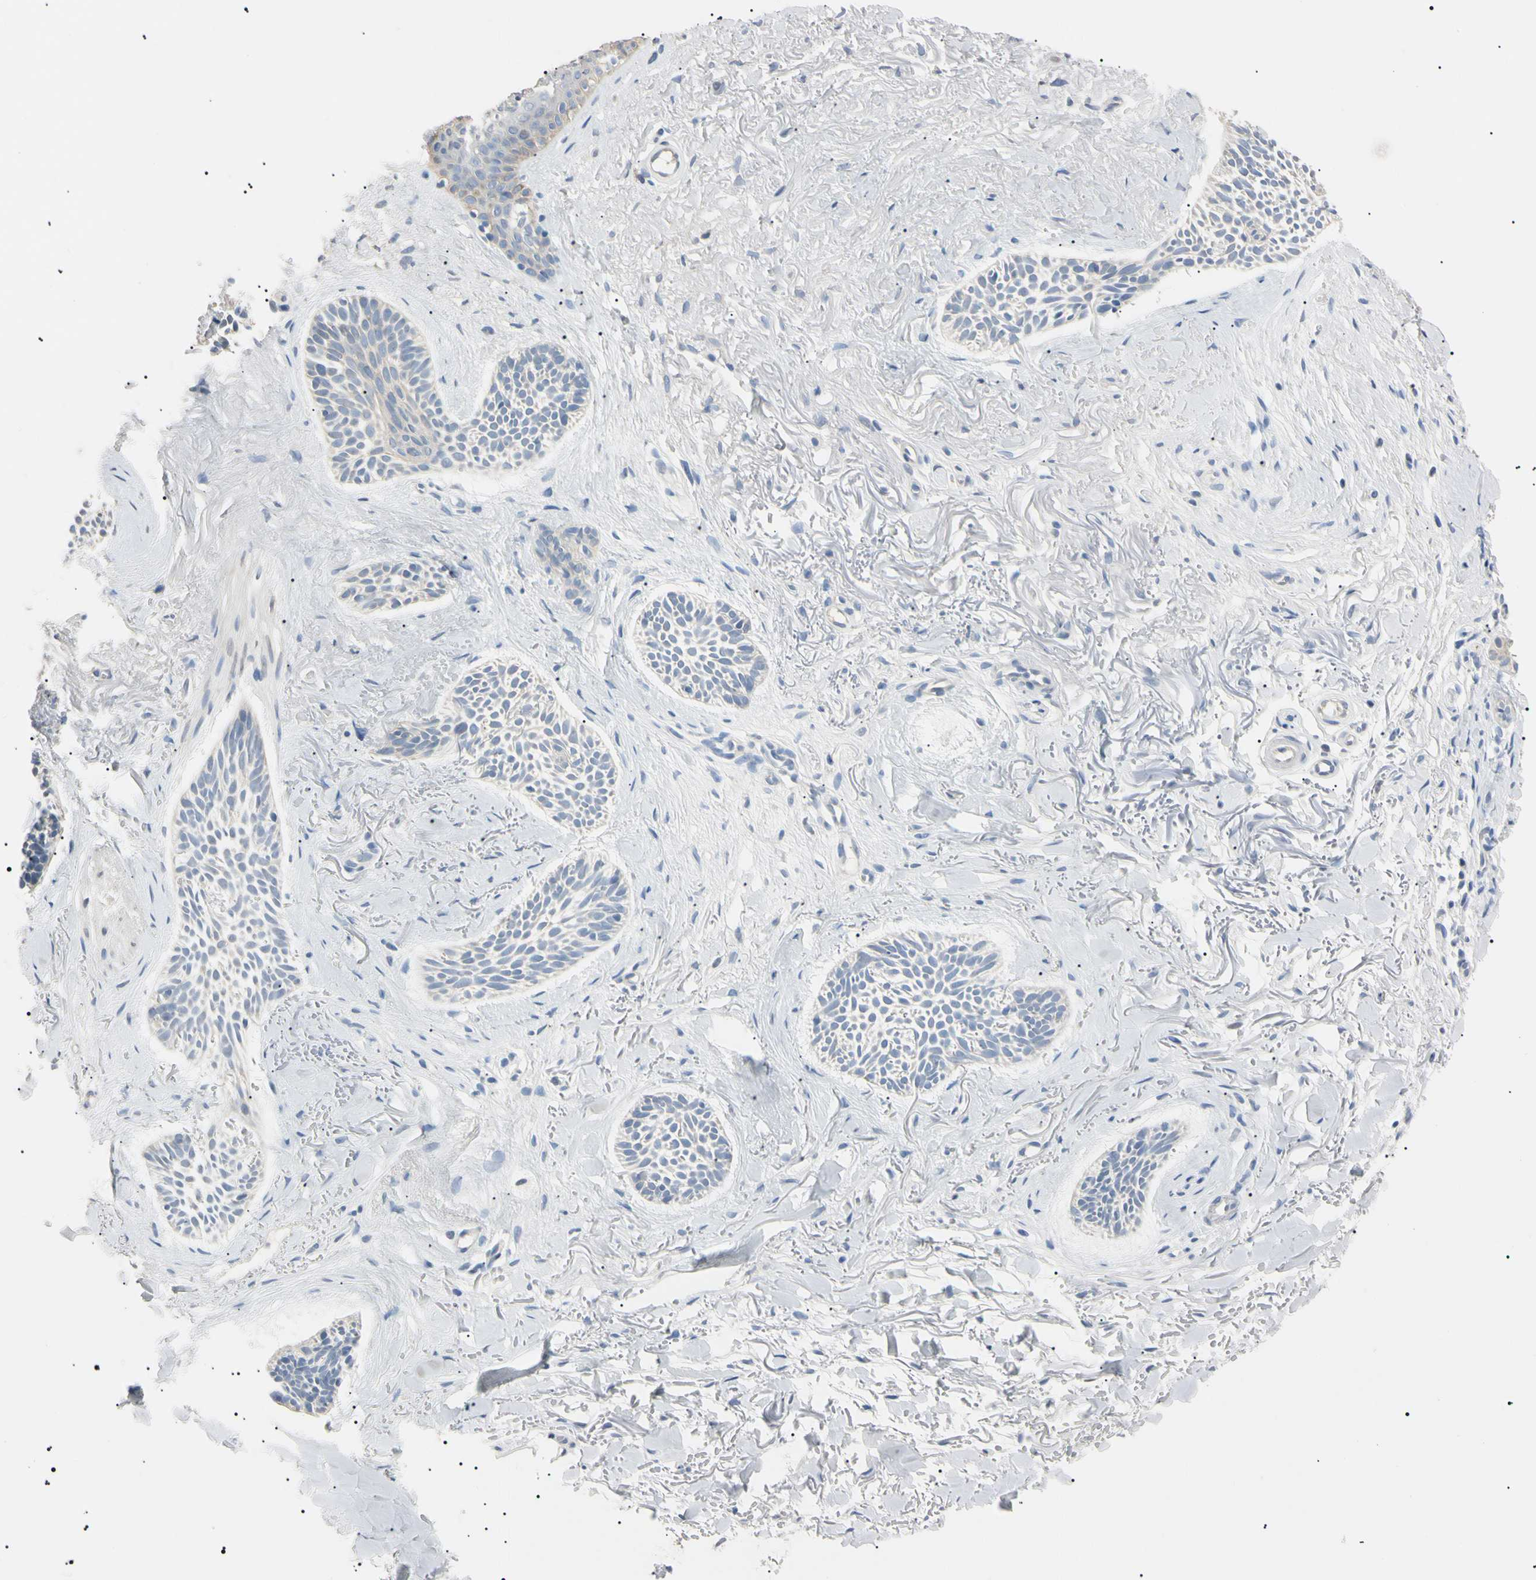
{"staining": {"intensity": "negative", "quantity": "none", "location": "none"}, "tissue": "skin cancer", "cell_type": "Tumor cells", "image_type": "cancer", "snomed": [{"axis": "morphology", "description": "Normal tissue, NOS"}, {"axis": "morphology", "description": "Basal cell carcinoma"}, {"axis": "topography", "description": "Skin"}], "caption": "An image of basal cell carcinoma (skin) stained for a protein reveals no brown staining in tumor cells. (Brightfield microscopy of DAB IHC at high magnification).", "gene": "CGB3", "patient": {"sex": "female", "age": 84}}